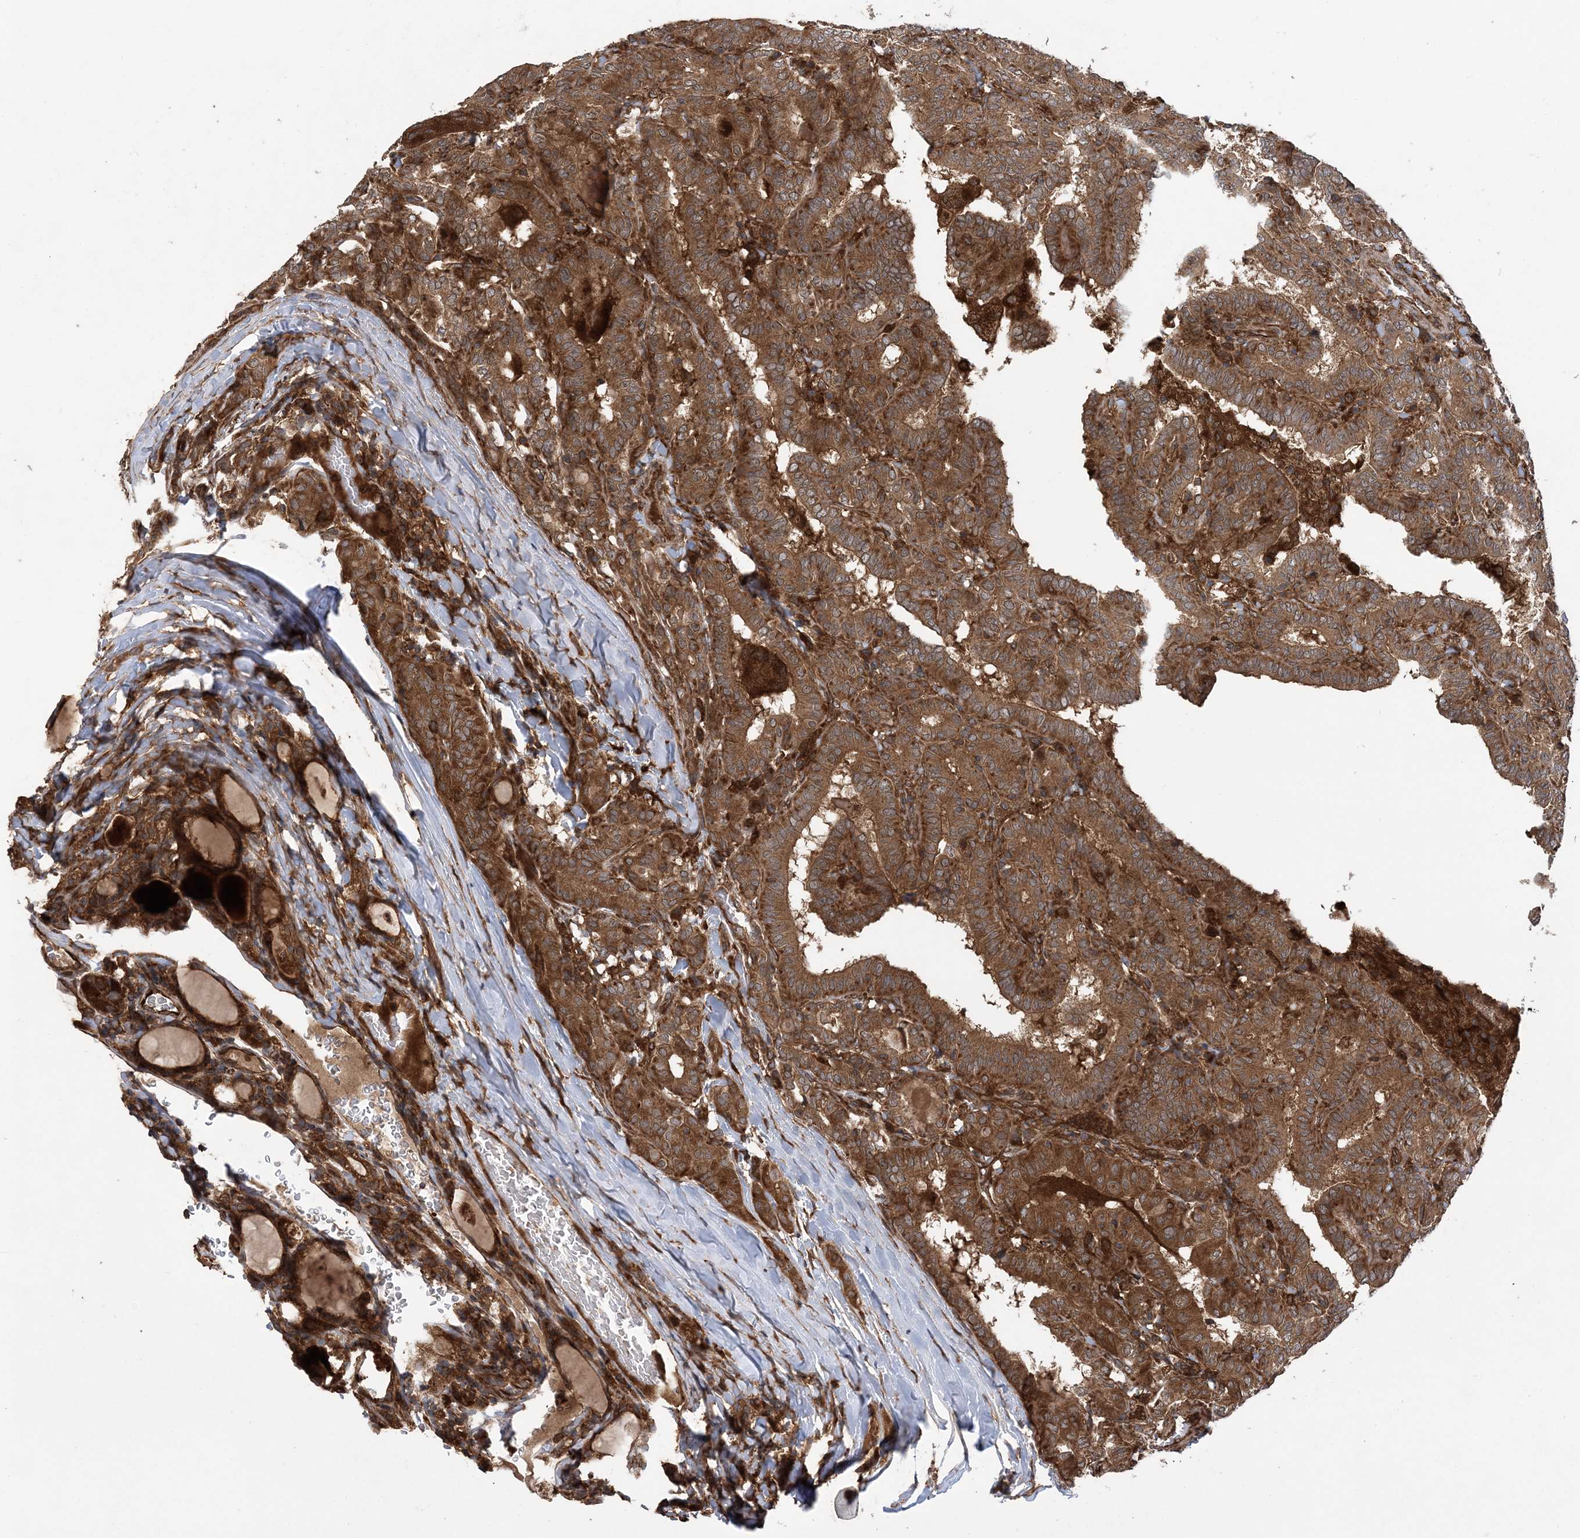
{"staining": {"intensity": "strong", "quantity": ">75%", "location": "cytoplasmic/membranous"}, "tissue": "thyroid cancer", "cell_type": "Tumor cells", "image_type": "cancer", "snomed": [{"axis": "morphology", "description": "Papillary adenocarcinoma, NOS"}, {"axis": "topography", "description": "Thyroid gland"}], "caption": "Brown immunohistochemical staining in thyroid cancer shows strong cytoplasmic/membranous expression in approximately >75% of tumor cells.", "gene": "ATG3", "patient": {"sex": "female", "age": 72}}